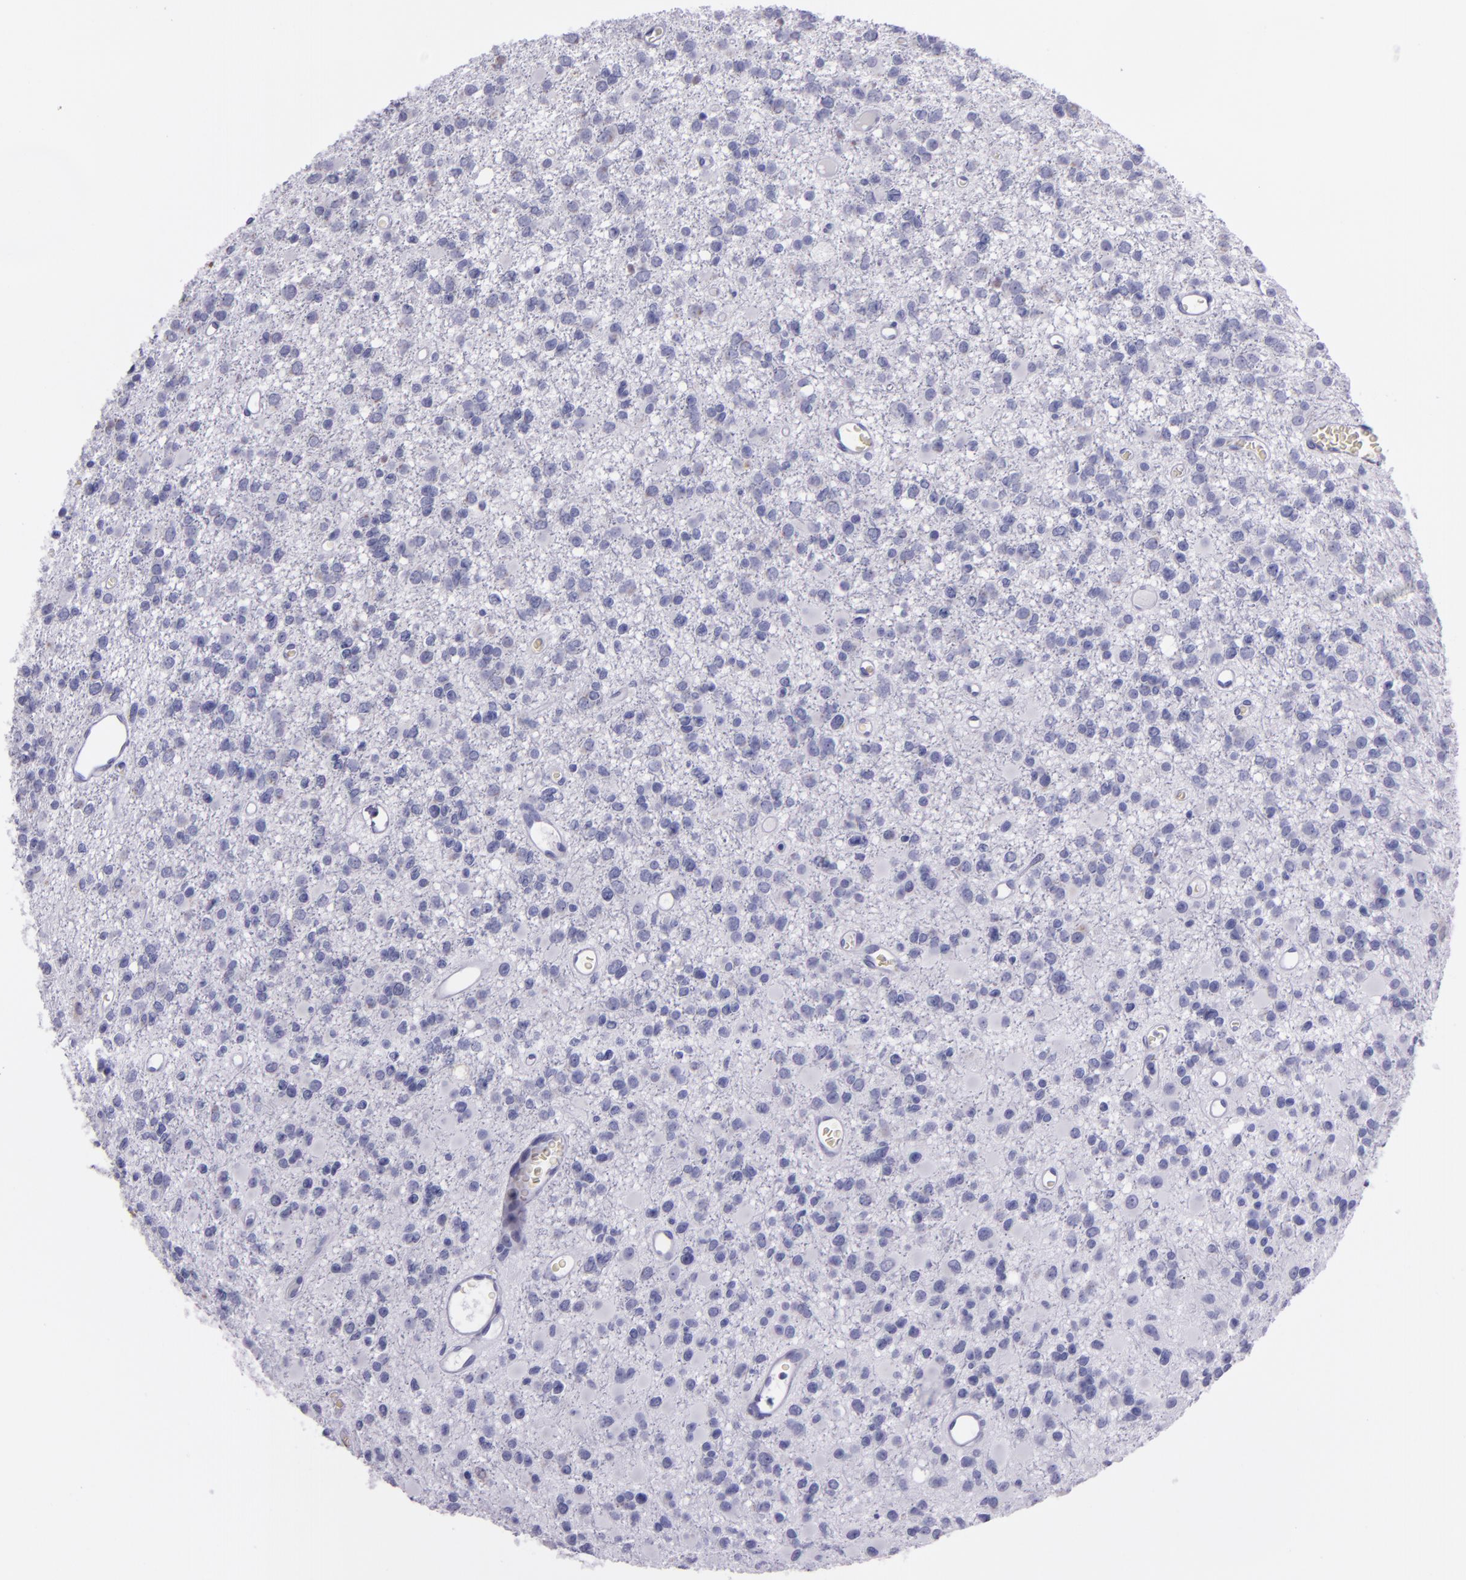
{"staining": {"intensity": "negative", "quantity": "none", "location": "none"}, "tissue": "glioma", "cell_type": "Tumor cells", "image_type": "cancer", "snomed": [{"axis": "morphology", "description": "Glioma, malignant, Low grade"}, {"axis": "topography", "description": "Brain"}], "caption": "Glioma stained for a protein using immunohistochemistry (IHC) displays no expression tumor cells.", "gene": "MUC5AC", "patient": {"sex": "male", "age": 42}}